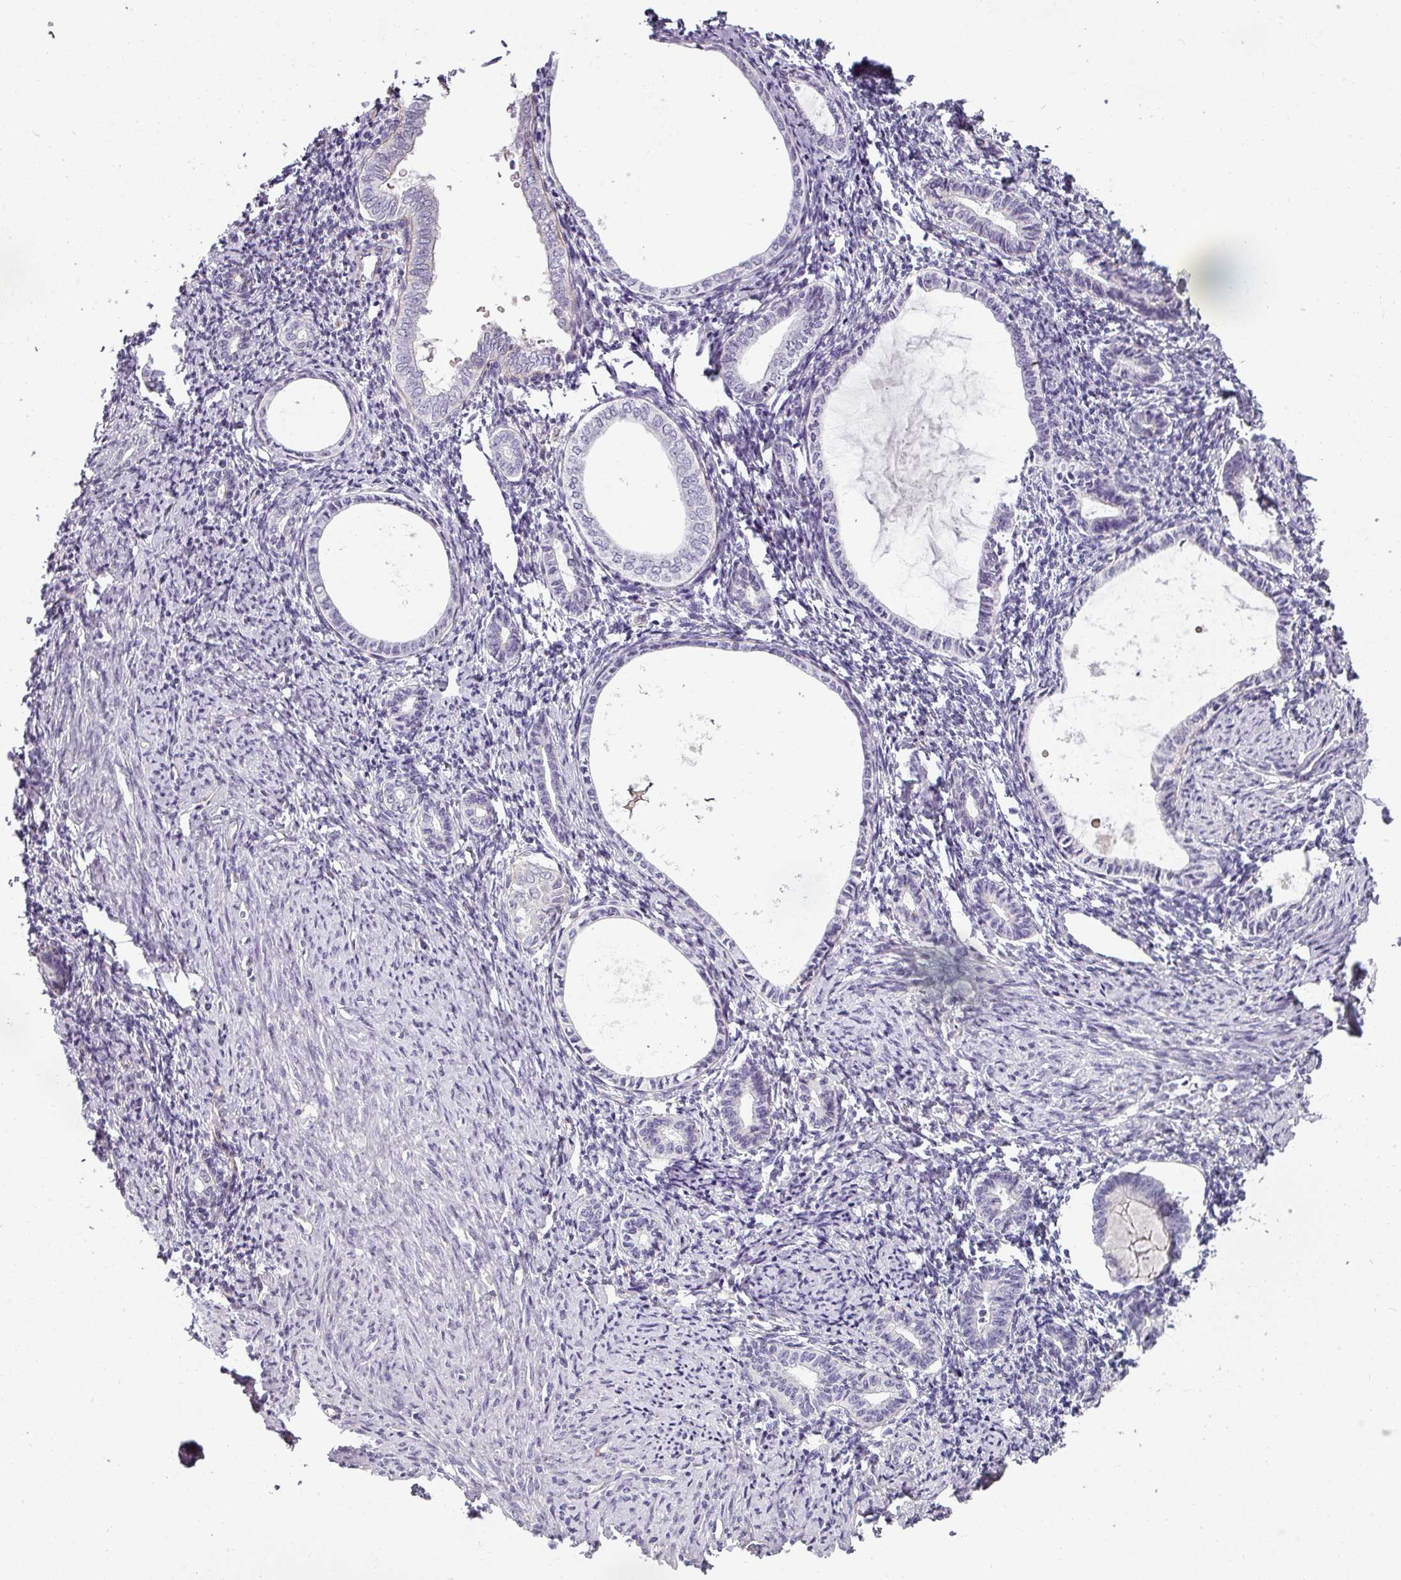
{"staining": {"intensity": "negative", "quantity": "none", "location": "none"}, "tissue": "endometrium", "cell_type": "Cells in endometrial stroma", "image_type": "normal", "snomed": [{"axis": "morphology", "description": "Normal tissue, NOS"}, {"axis": "topography", "description": "Endometrium"}], "caption": "This is a photomicrograph of IHC staining of benign endometrium, which shows no expression in cells in endometrial stroma.", "gene": "ASB1", "patient": {"sex": "female", "age": 63}}